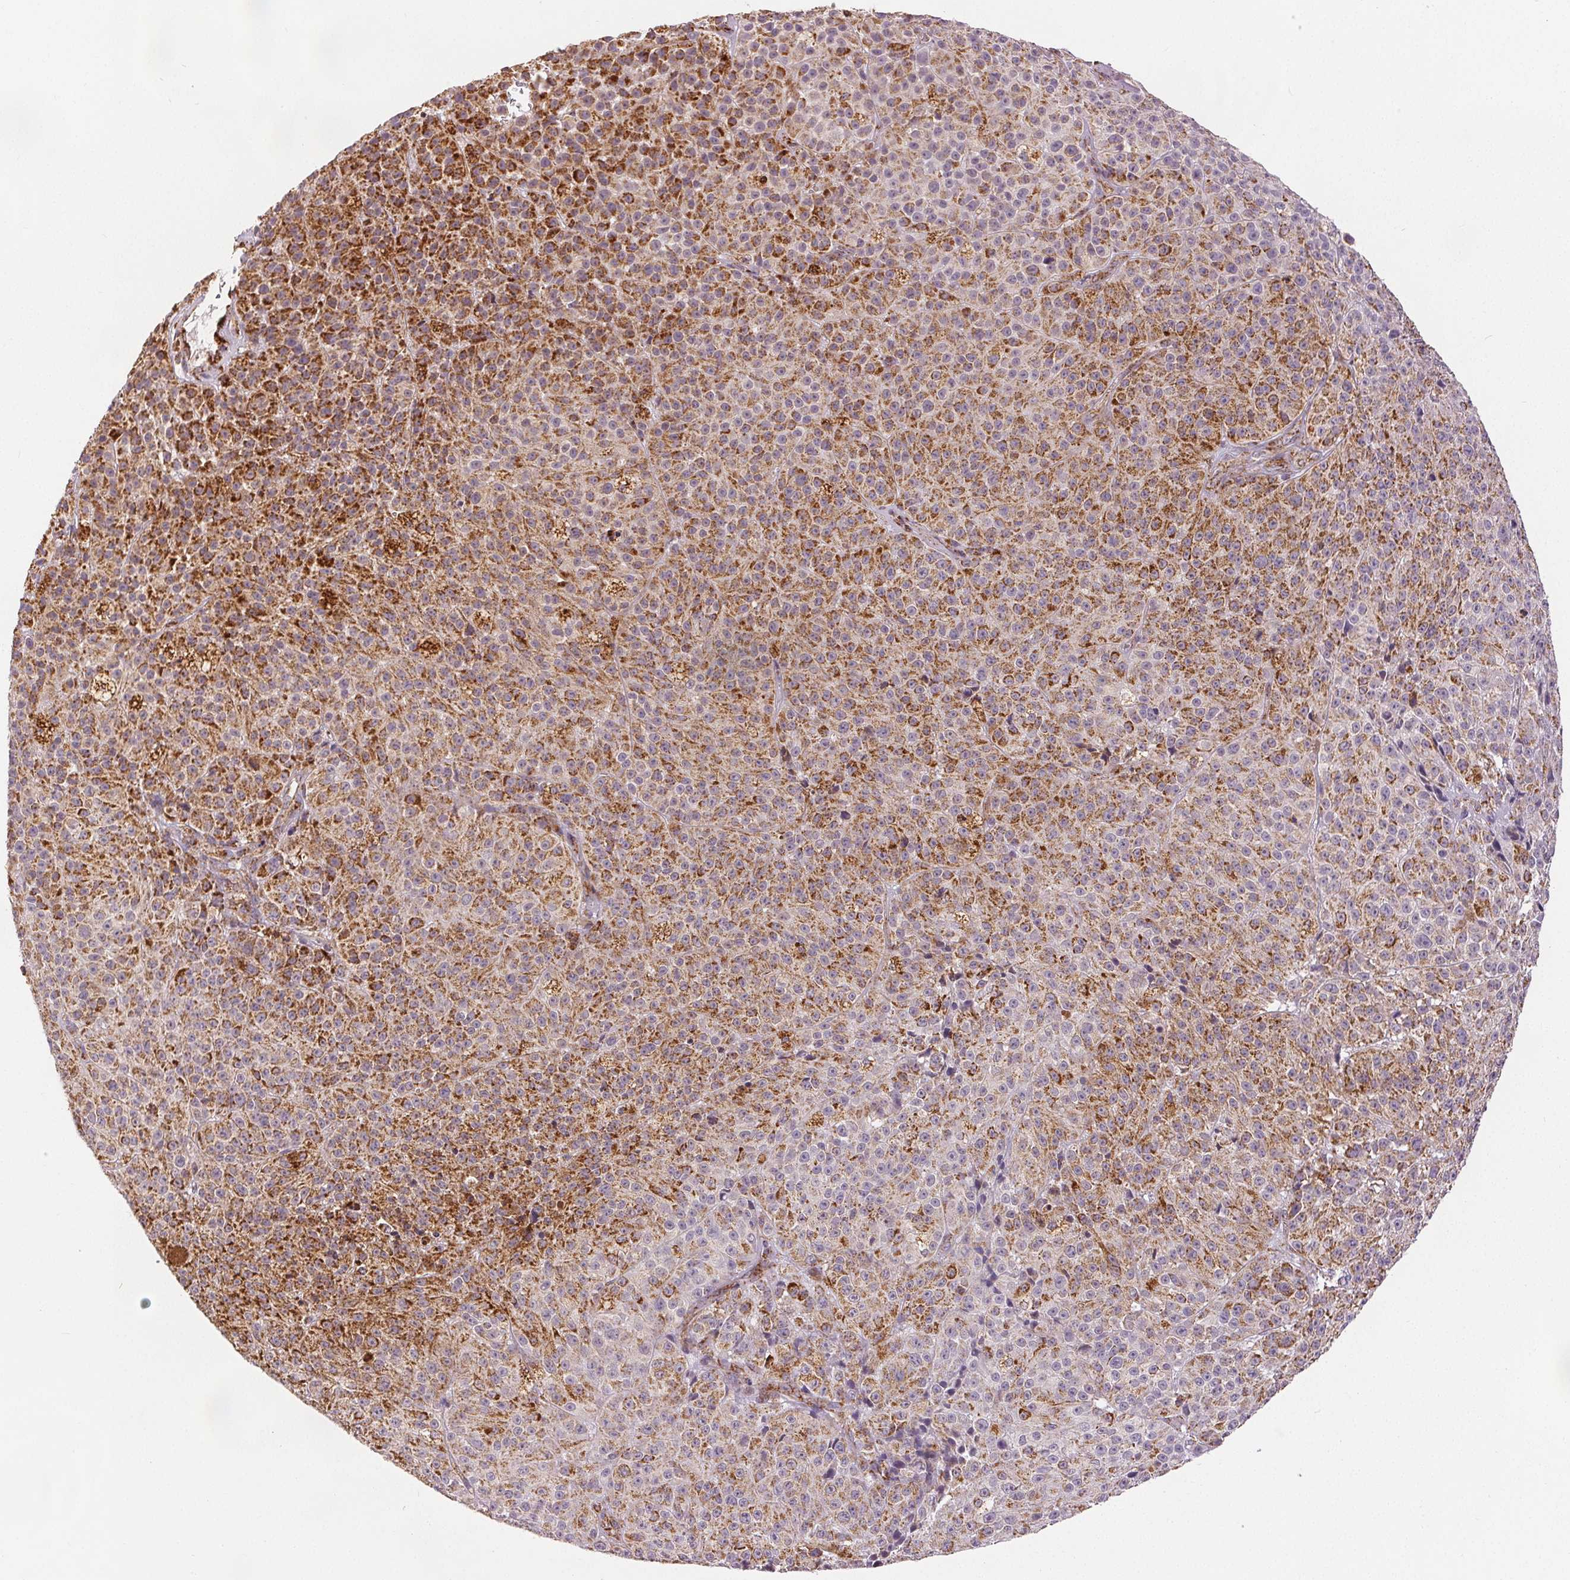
{"staining": {"intensity": "moderate", "quantity": "25%-75%", "location": "cytoplasmic/membranous"}, "tissue": "melanoma", "cell_type": "Tumor cells", "image_type": "cancer", "snomed": [{"axis": "morphology", "description": "Malignant melanoma, NOS"}, {"axis": "topography", "description": "Skin"}], "caption": "Melanoma stained with a protein marker reveals moderate staining in tumor cells.", "gene": "SDHB", "patient": {"sex": "female", "age": 58}}